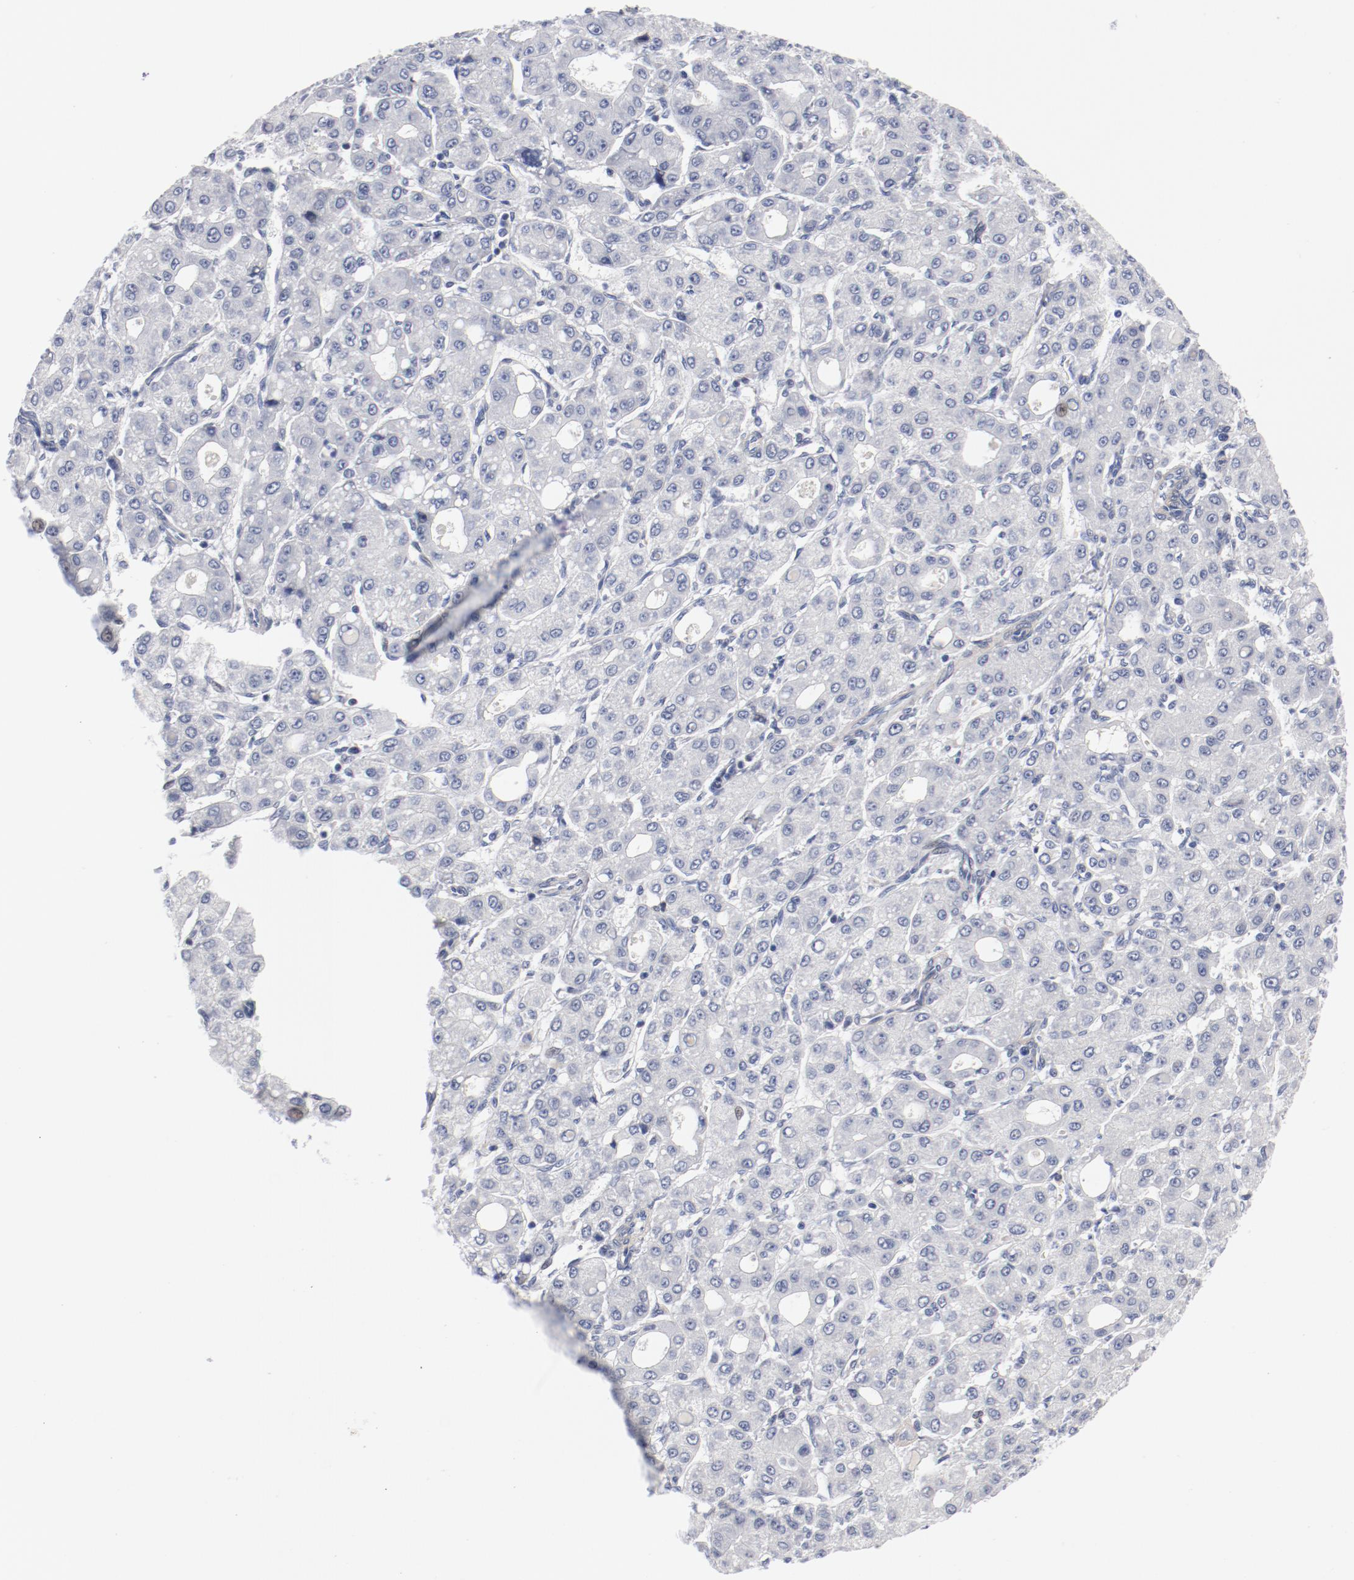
{"staining": {"intensity": "negative", "quantity": "none", "location": "none"}, "tissue": "liver cancer", "cell_type": "Tumor cells", "image_type": "cancer", "snomed": [{"axis": "morphology", "description": "Carcinoma, Hepatocellular, NOS"}, {"axis": "topography", "description": "Liver"}], "caption": "DAB (3,3'-diaminobenzidine) immunohistochemical staining of human hepatocellular carcinoma (liver) reveals no significant positivity in tumor cells. The staining is performed using DAB brown chromogen with nuclei counter-stained in using hematoxylin.", "gene": "KCNK13", "patient": {"sex": "male", "age": 69}}